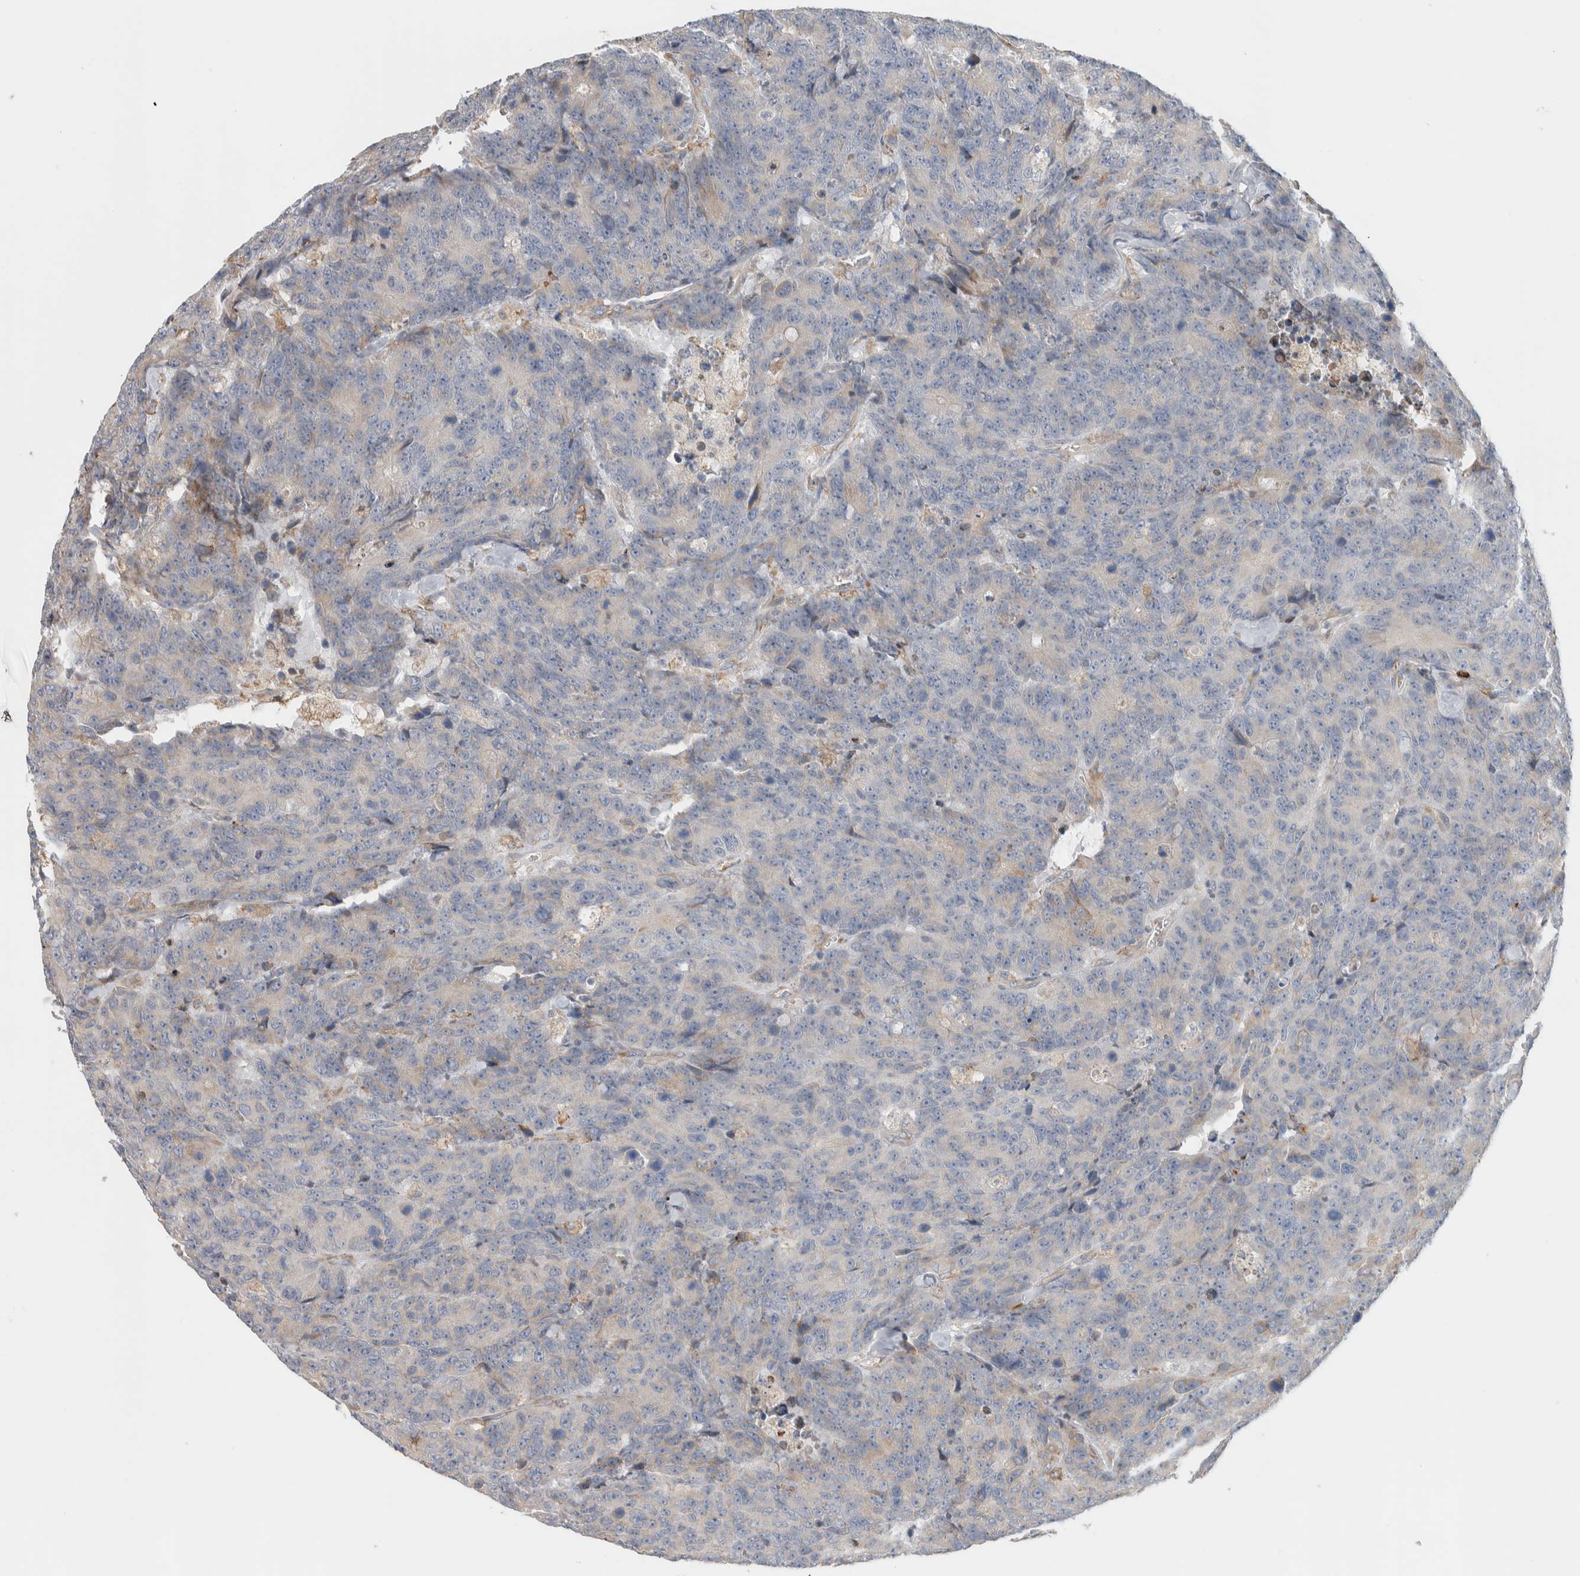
{"staining": {"intensity": "negative", "quantity": "none", "location": "none"}, "tissue": "colorectal cancer", "cell_type": "Tumor cells", "image_type": "cancer", "snomed": [{"axis": "morphology", "description": "Adenocarcinoma, NOS"}, {"axis": "topography", "description": "Colon"}], "caption": "The micrograph reveals no significant staining in tumor cells of adenocarcinoma (colorectal).", "gene": "ADCY8", "patient": {"sex": "female", "age": 86}}